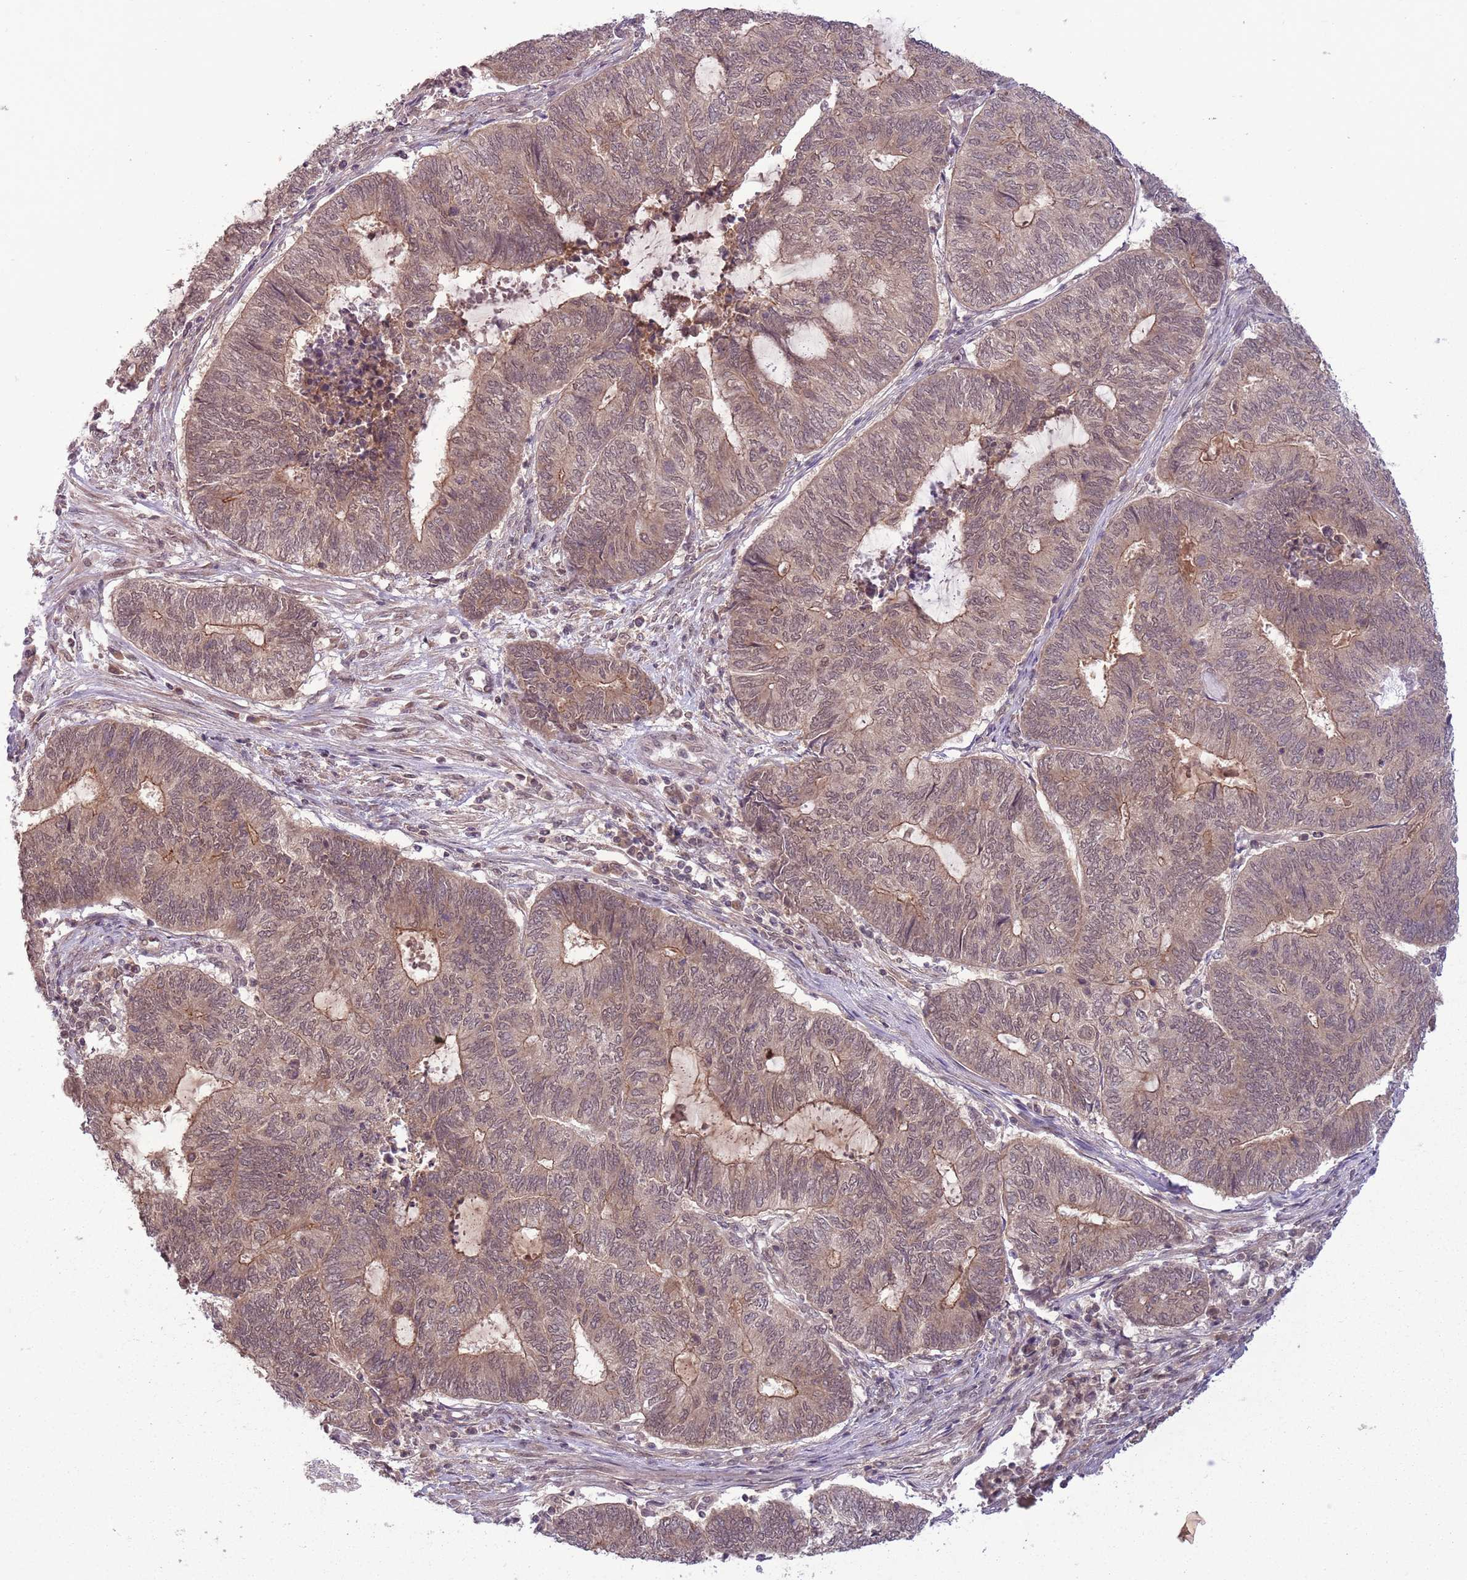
{"staining": {"intensity": "weak", "quantity": ">75%", "location": "cytoplasmic/membranous"}, "tissue": "endometrial cancer", "cell_type": "Tumor cells", "image_type": "cancer", "snomed": [{"axis": "morphology", "description": "Adenocarcinoma, NOS"}, {"axis": "topography", "description": "Uterus"}, {"axis": "topography", "description": "Endometrium"}], "caption": "Adenocarcinoma (endometrial) stained with DAB (3,3'-diaminobenzidine) IHC reveals low levels of weak cytoplasmic/membranous expression in approximately >75% of tumor cells.", "gene": "ADAMTS3", "patient": {"sex": "female", "age": 70}}